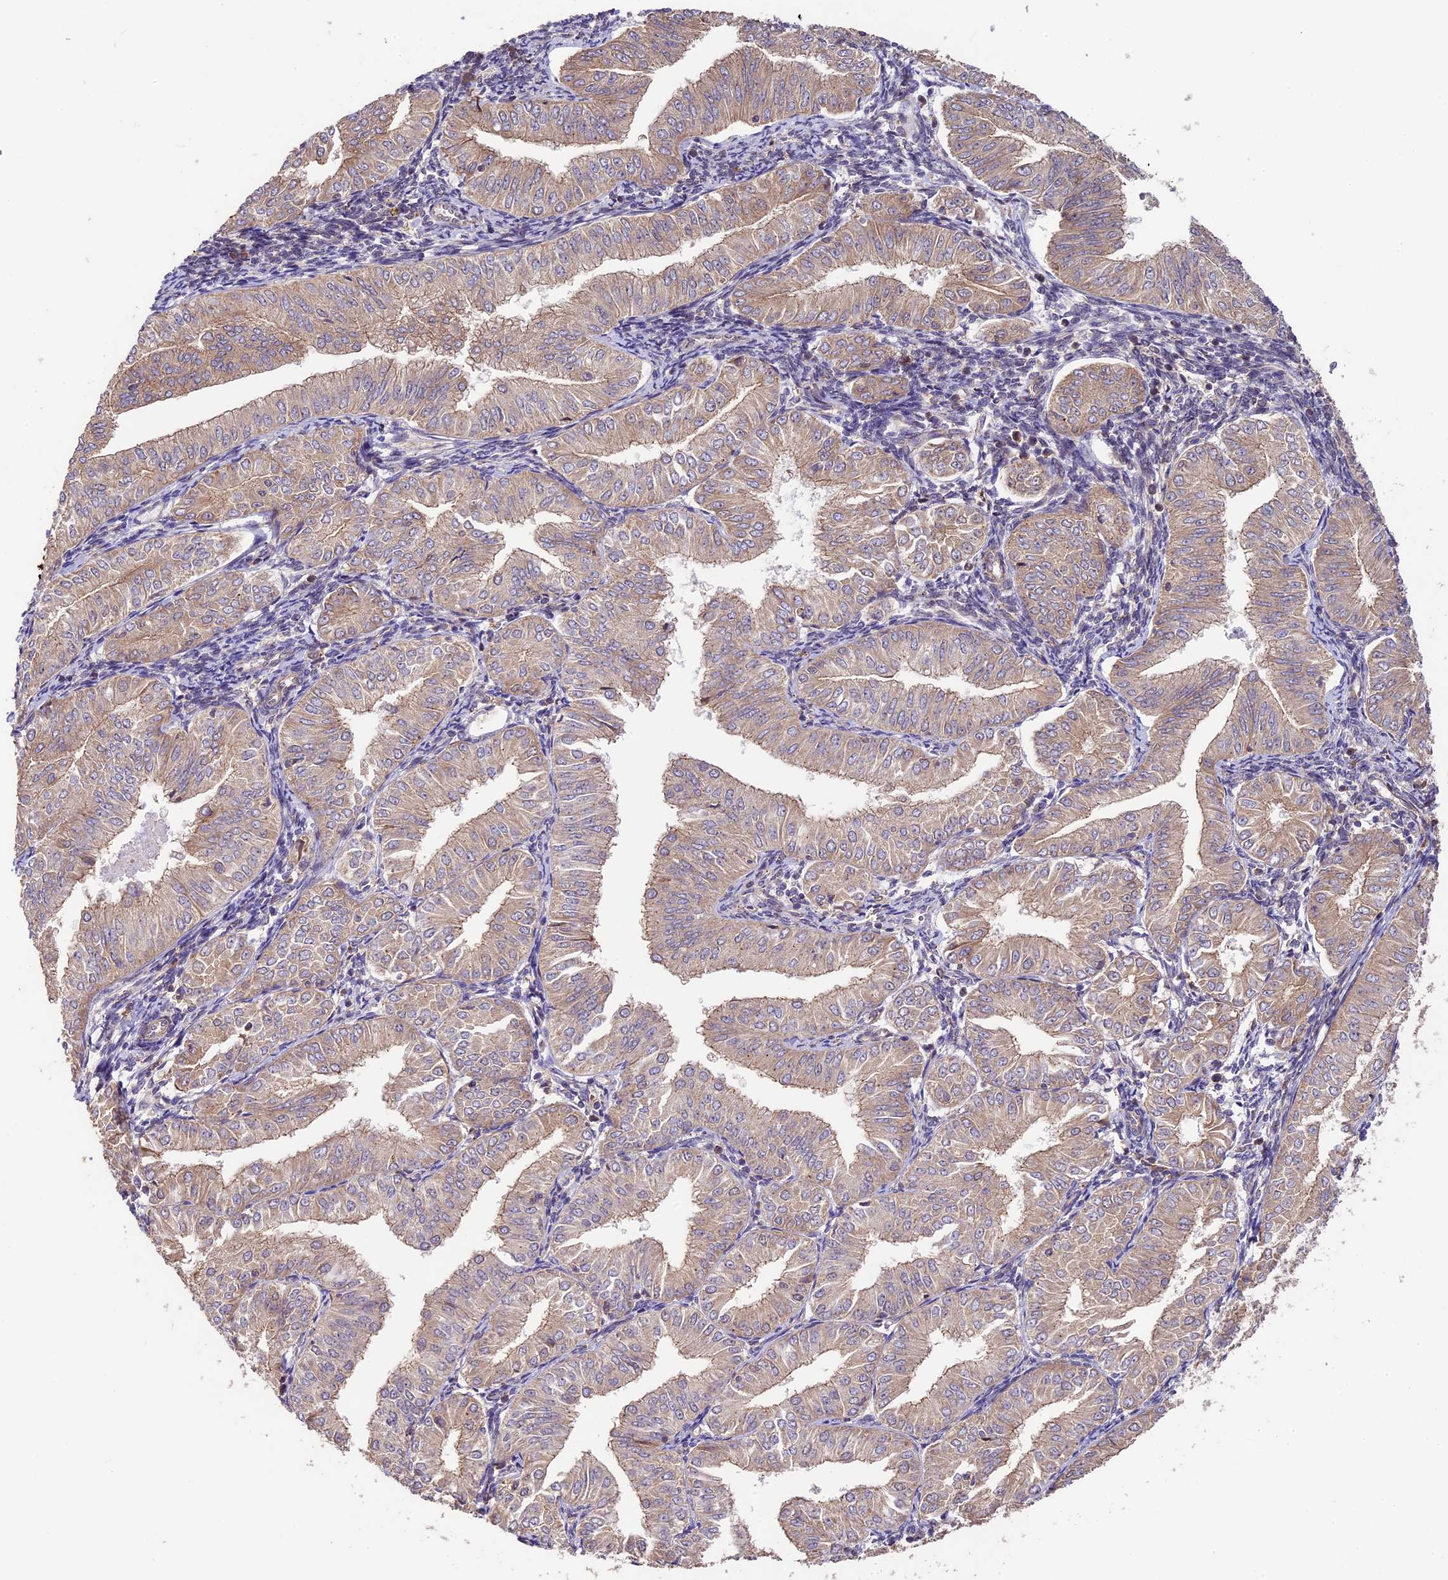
{"staining": {"intensity": "weak", "quantity": "25%-75%", "location": "cytoplasmic/membranous"}, "tissue": "endometrial cancer", "cell_type": "Tumor cells", "image_type": "cancer", "snomed": [{"axis": "morphology", "description": "Normal tissue, NOS"}, {"axis": "morphology", "description": "Adenocarcinoma, NOS"}, {"axis": "topography", "description": "Endometrium"}], "caption": "Weak cytoplasmic/membranous protein positivity is seen in about 25%-75% of tumor cells in endometrial cancer (adenocarcinoma).", "gene": "BCAS4", "patient": {"sex": "female", "age": 53}}